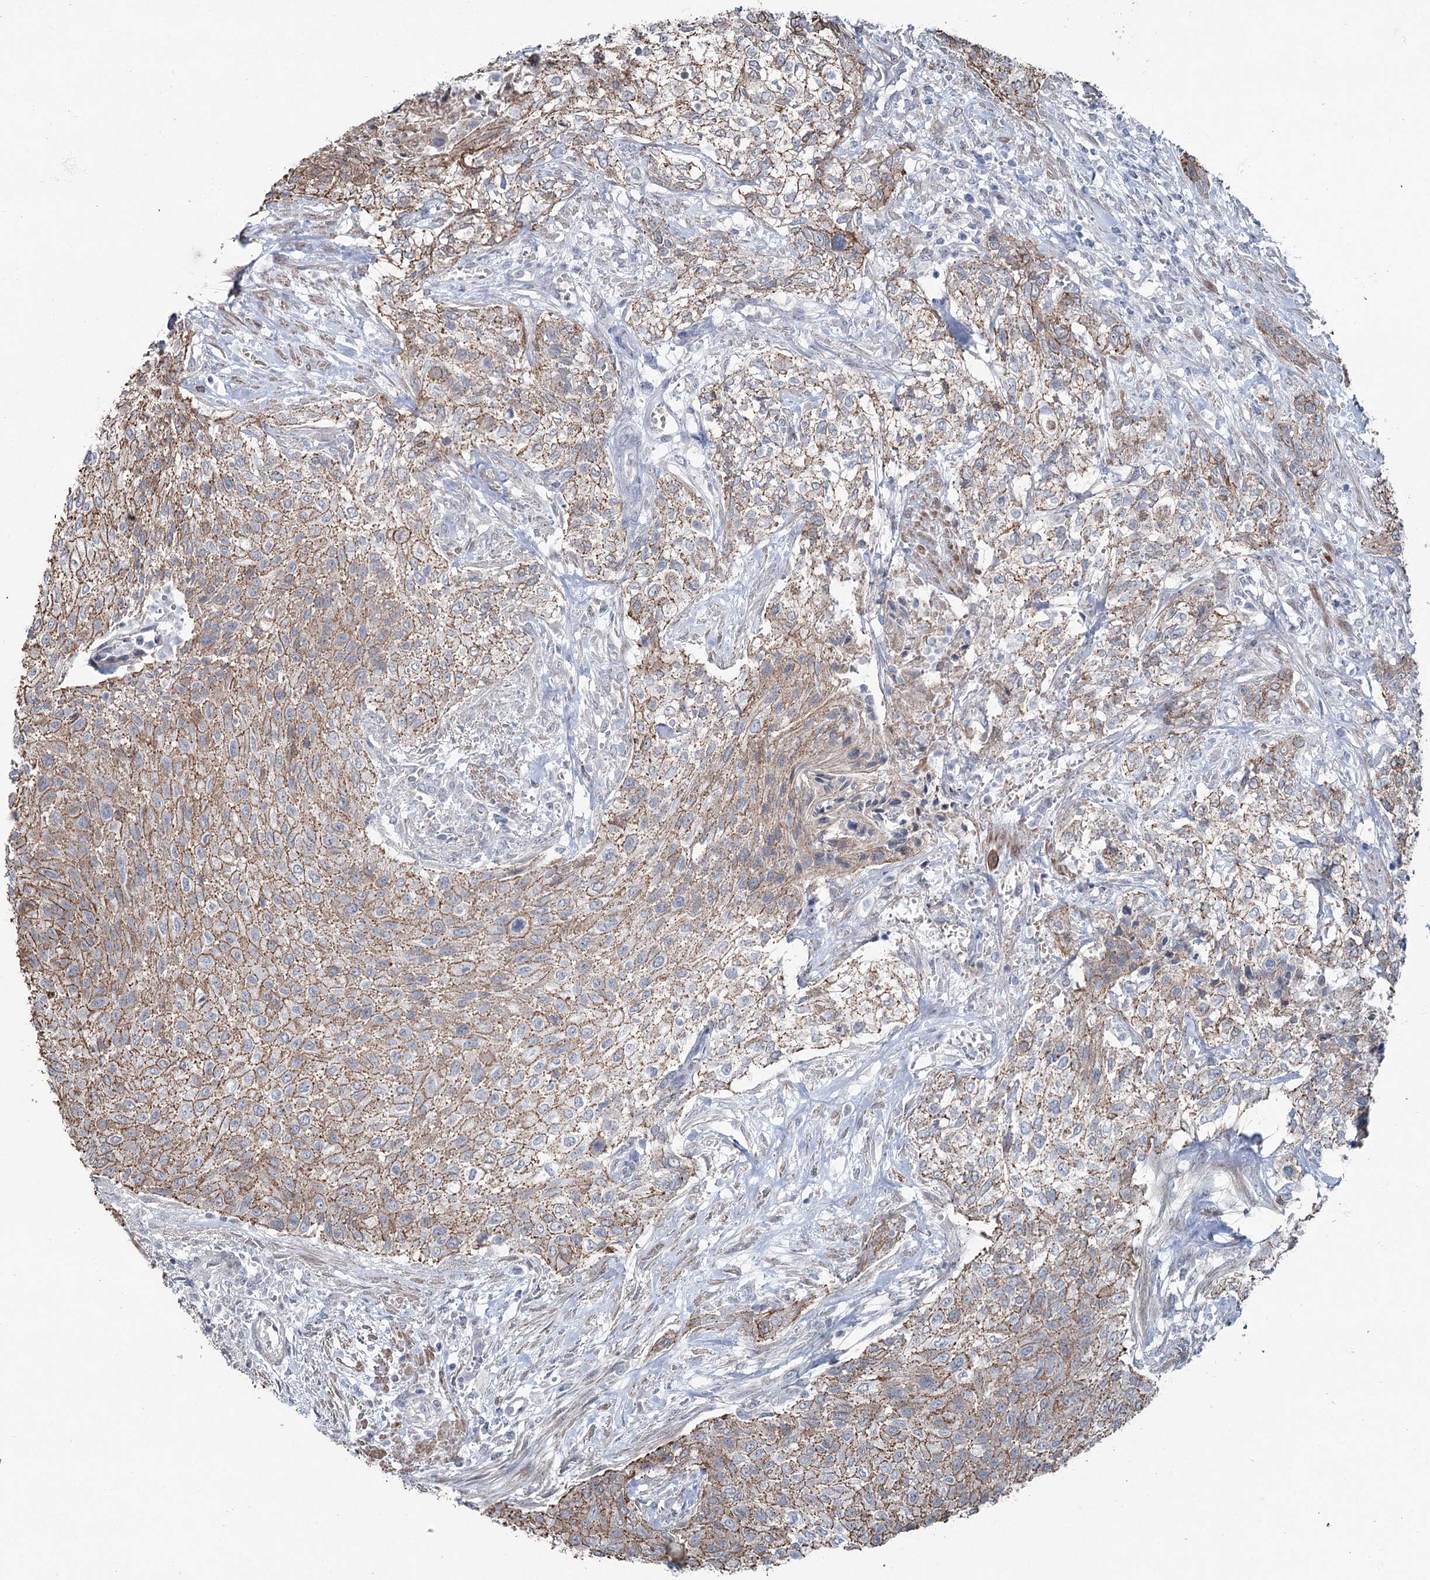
{"staining": {"intensity": "strong", "quantity": ">75%", "location": "cytoplasmic/membranous"}, "tissue": "urothelial cancer", "cell_type": "Tumor cells", "image_type": "cancer", "snomed": [{"axis": "morphology", "description": "Normal tissue, NOS"}, {"axis": "morphology", "description": "Urothelial carcinoma, NOS"}, {"axis": "topography", "description": "Urinary bladder"}, {"axis": "topography", "description": "Peripheral nerve tissue"}], "caption": "Immunohistochemical staining of urothelial cancer demonstrates high levels of strong cytoplasmic/membranous protein expression in about >75% of tumor cells. The protein of interest is shown in brown color, while the nuclei are stained blue.", "gene": "FAM120B", "patient": {"sex": "male", "age": 35}}